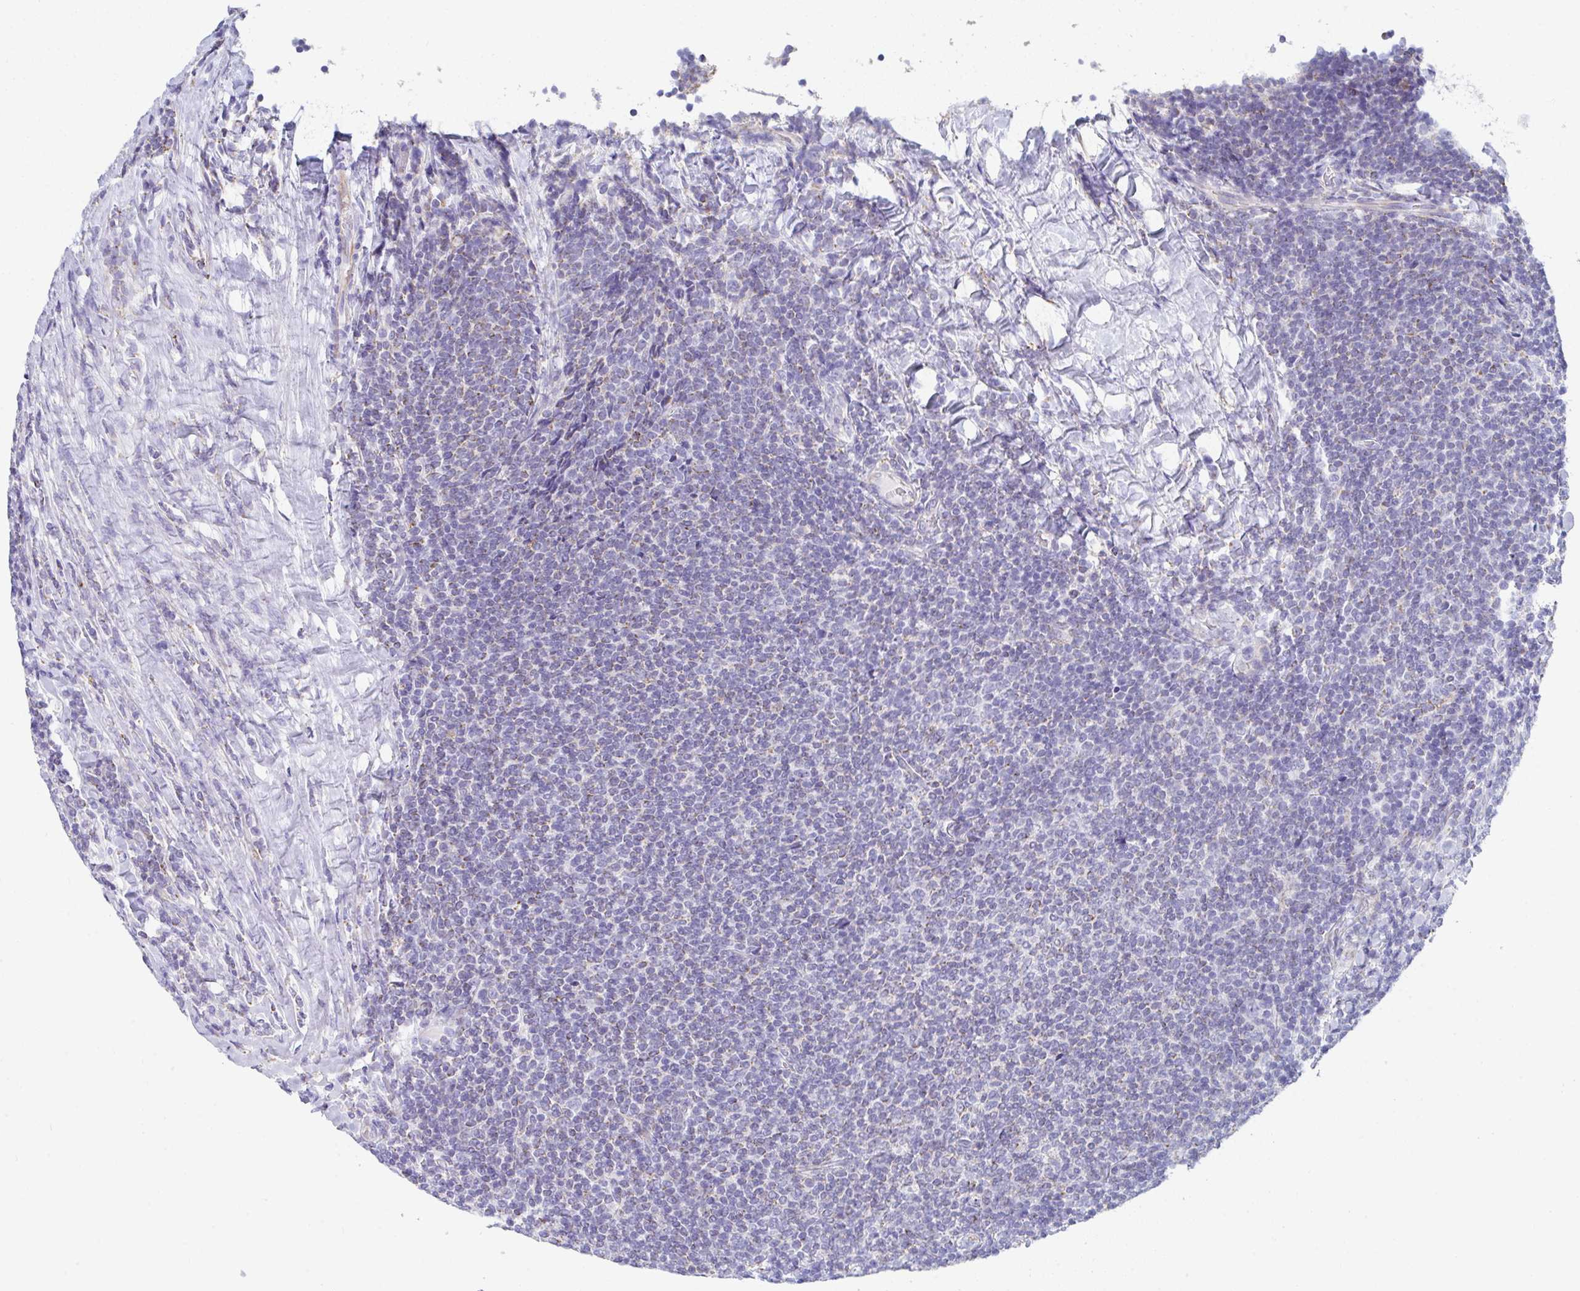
{"staining": {"intensity": "weak", "quantity": "<25%", "location": "cytoplasmic/membranous"}, "tissue": "lymphoma", "cell_type": "Tumor cells", "image_type": "cancer", "snomed": [{"axis": "morphology", "description": "Malignant lymphoma, non-Hodgkin's type, Low grade"}, {"axis": "topography", "description": "Lymph node"}], "caption": "IHC image of neoplastic tissue: lymphoma stained with DAB demonstrates no significant protein expression in tumor cells. (Stains: DAB (3,3'-diaminobenzidine) immunohistochemistry (IHC) with hematoxylin counter stain, Microscopy: brightfield microscopy at high magnification).", "gene": "MGAM2", "patient": {"sex": "male", "age": 52}}